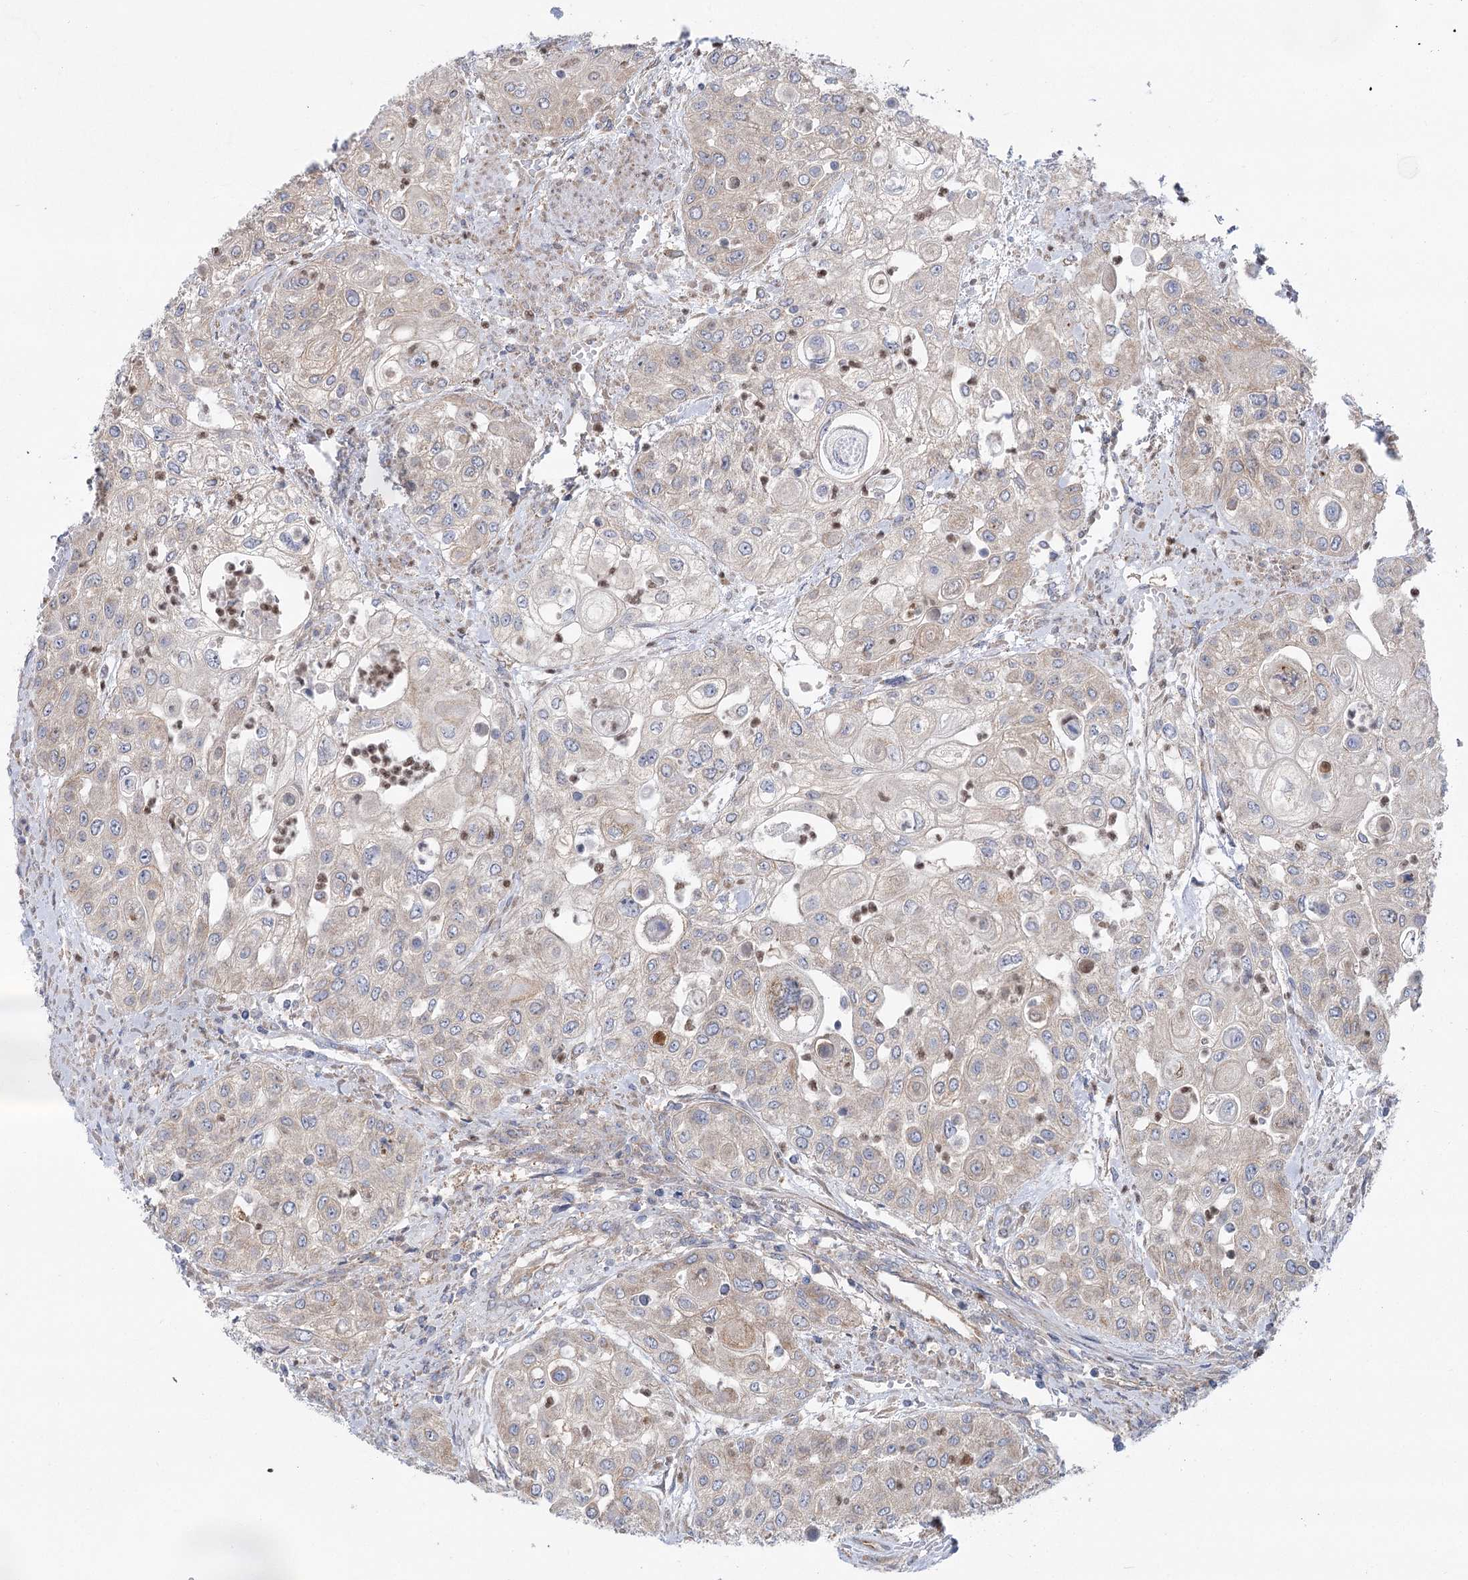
{"staining": {"intensity": "weak", "quantity": ">75%", "location": "cytoplasmic/membranous"}, "tissue": "urothelial cancer", "cell_type": "Tumor cells", "image_type": "cancer", "snomed": [{"axis": "morphology", "description": "Urothelial carcinoma, High grade"}, {"axis": "topography", "description": "Urinary bladder"}], "caption": "Tumor cells demonstrate low levels of weak cytoplasmic/membranous staining in about >75% of cells in urothelial cancer. (Brightfield microscopy of DAB IHC at high magnification).", "gene": "SCN11A", "patient": {"sex": "female", "age": 79}}